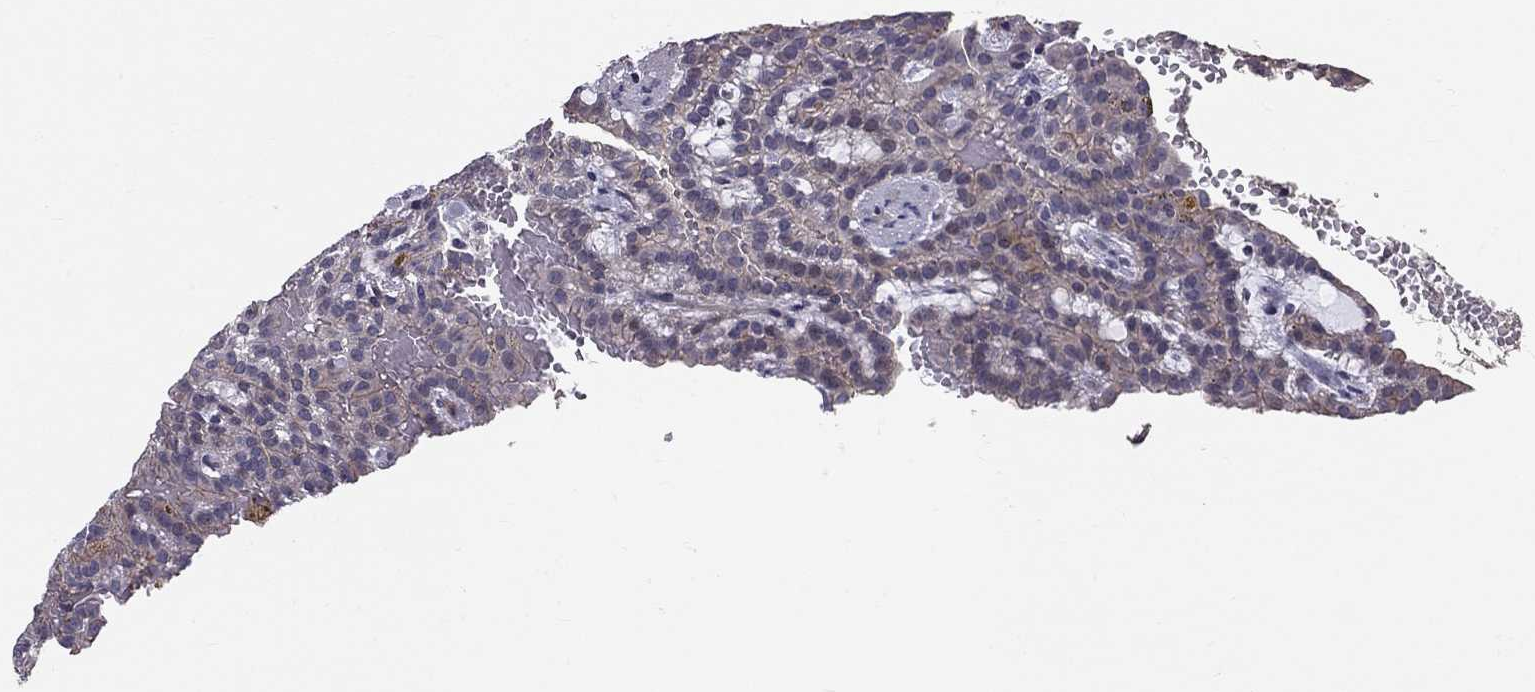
{"staining": {"intensity": "negative", "quantity": "none", "location": "none"}, "tissue": "renal cancer", "cell_type": "Tumor cells", "image_type": "cancer", "snomed": [{"axis": "morphology", "description": "Adenocarcinoma, NOS"}, {"axis": "topography", "description": "Kidney"}], "caption": "This image is of renal adenocarcinoma stained with IHC to label a protein in brown with the nuclei are counter-stained blue. There is no expression in tumor cells. (DAB immunohistochemistry visualized using brightfield microscopy, high magnification).", "gene": "GJB4", "patient": {"sex": "male", "age": 63}}